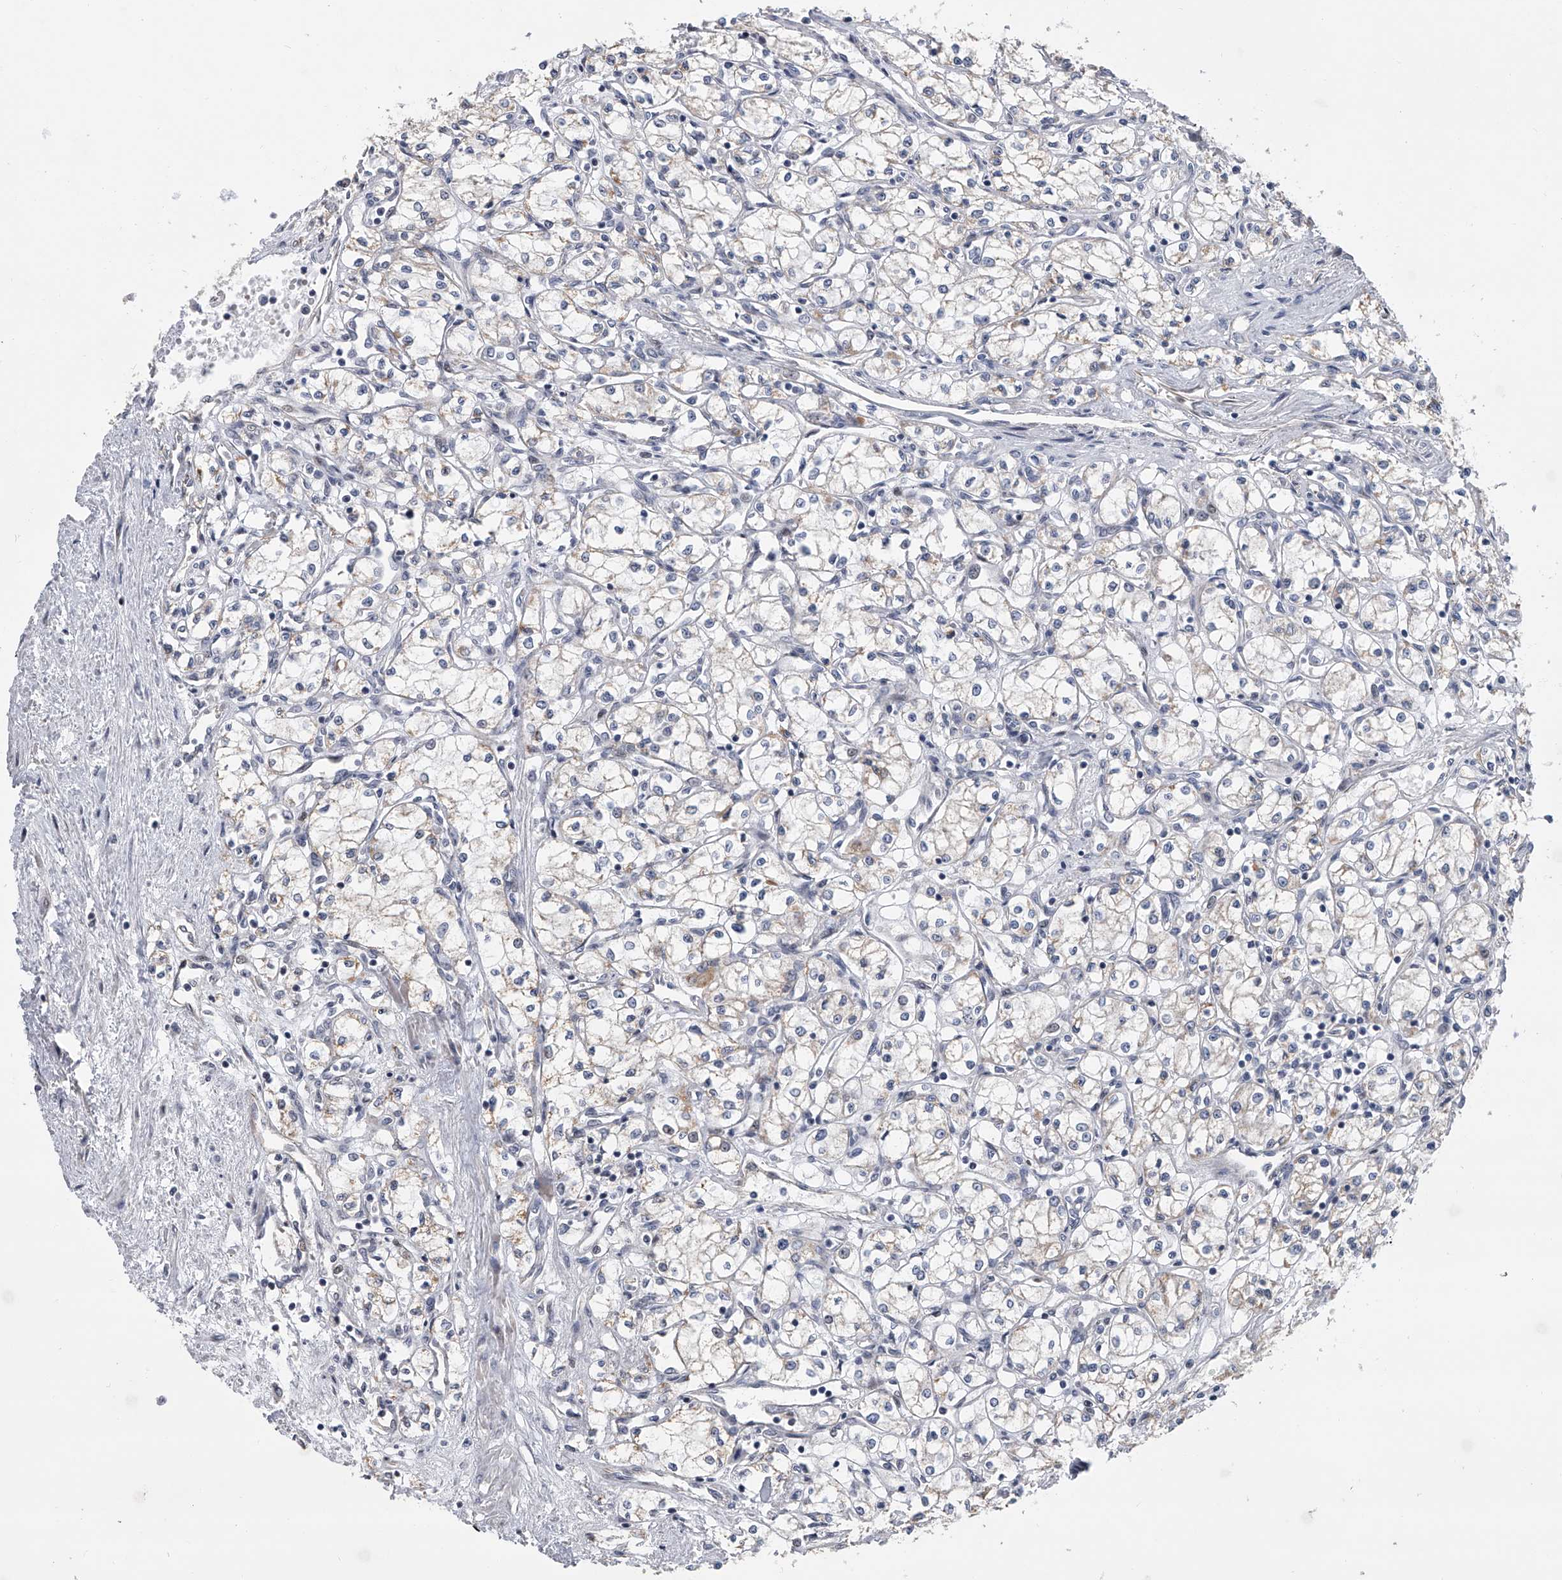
{"staining": {"intensity": "negative", "quantity": "none", "location": "none"}, "tissue": "renal cancer", "cell_type": "Tumor cells", "image_type": "cancer", "snomed": [{"axis": "morphology", "description": "Adenocarcinoma, NOS"}, {"axis": "topography", "description": "Kidney"}], "caption": "This is an immunohistochemistry photomicrograph of renal adenocarcinoma. There is no positivity in tumor cells.", "gene": "ZNF426", "patient": {"sex": "male", "age": 59}}